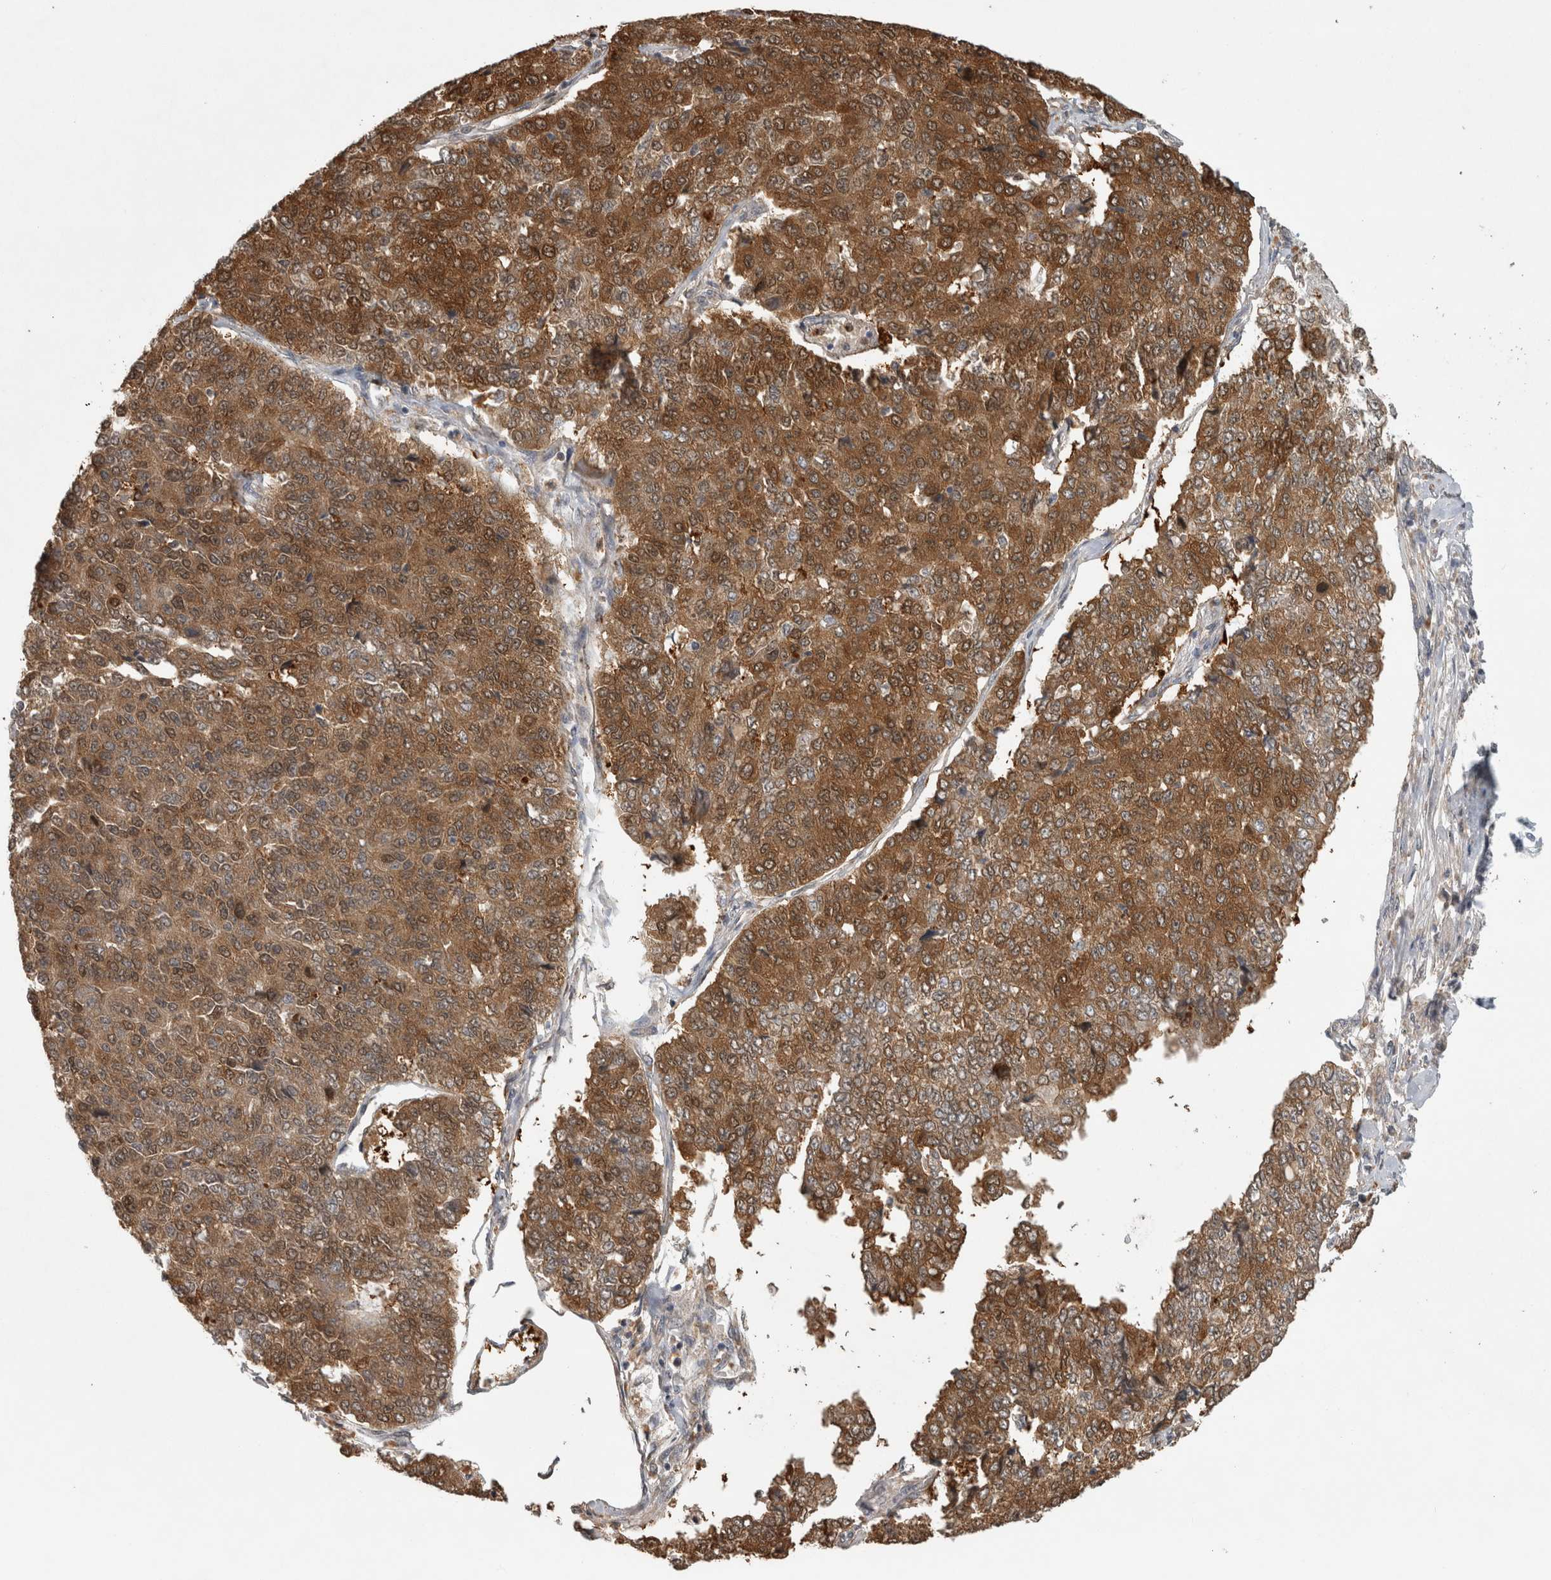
{"staining": {"intensity": "strong", "quantity": ">75%", "location": "cytoplasmic/membranous"}, "tissue": "pancreatic cancer", "cell_type": "Tumor cells", "image_type": "cancer", "snomed": [{"axis": "morphology", "description": "Adenocarcinoma, NOS"}, {"axis": "topography", "description": "Pancreas"}], "caption": "A high amount of strong cytoplasmic/membranous expression is seen in approximately >75% of tumor cells in pancreatic cancer tissue.", "gene": "TRMT61B", "patient": {"sex": "male", "age": 50}}